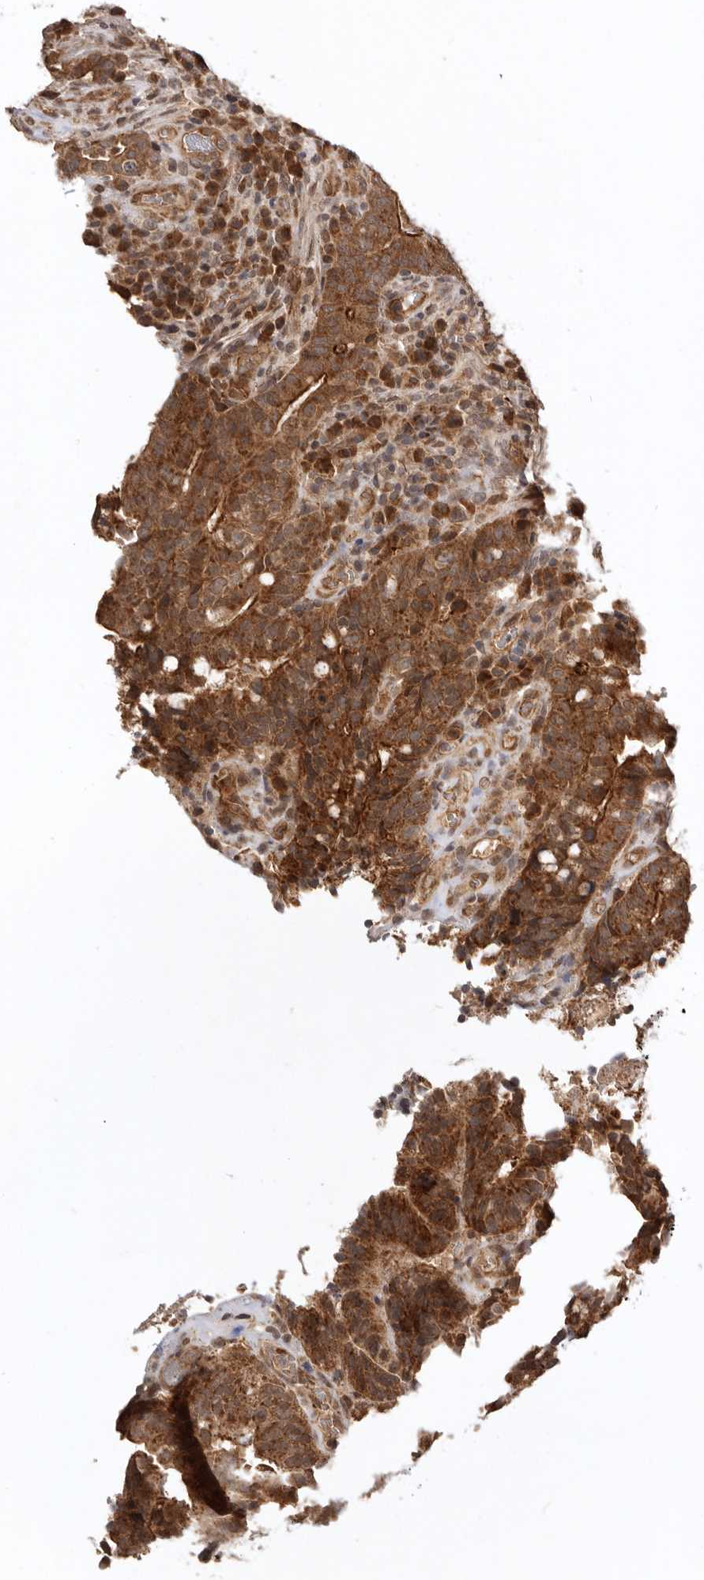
{"staining": {"intensity": "strong", "quantity": ">75%", "location": "cytoplasmic/membranous"}, "tissue": "colorectal cancer", "cell_type": "Tumor cells", "image_type": "cancer", "snomed": [{"axis": "morphology", "description": "Adenocarcinoma, NOS"}, {"axis": "topography", "description": "Colon"}], "caption": "Immunohistochemical staining of human colorectal cancer (adenocarcinoma) shows high levels of strong cytoplasmic/membranous protein staining in about >75% of tumor cells.", "gene": "TARS2", "patient": {"sex": "female", "age": 66}}